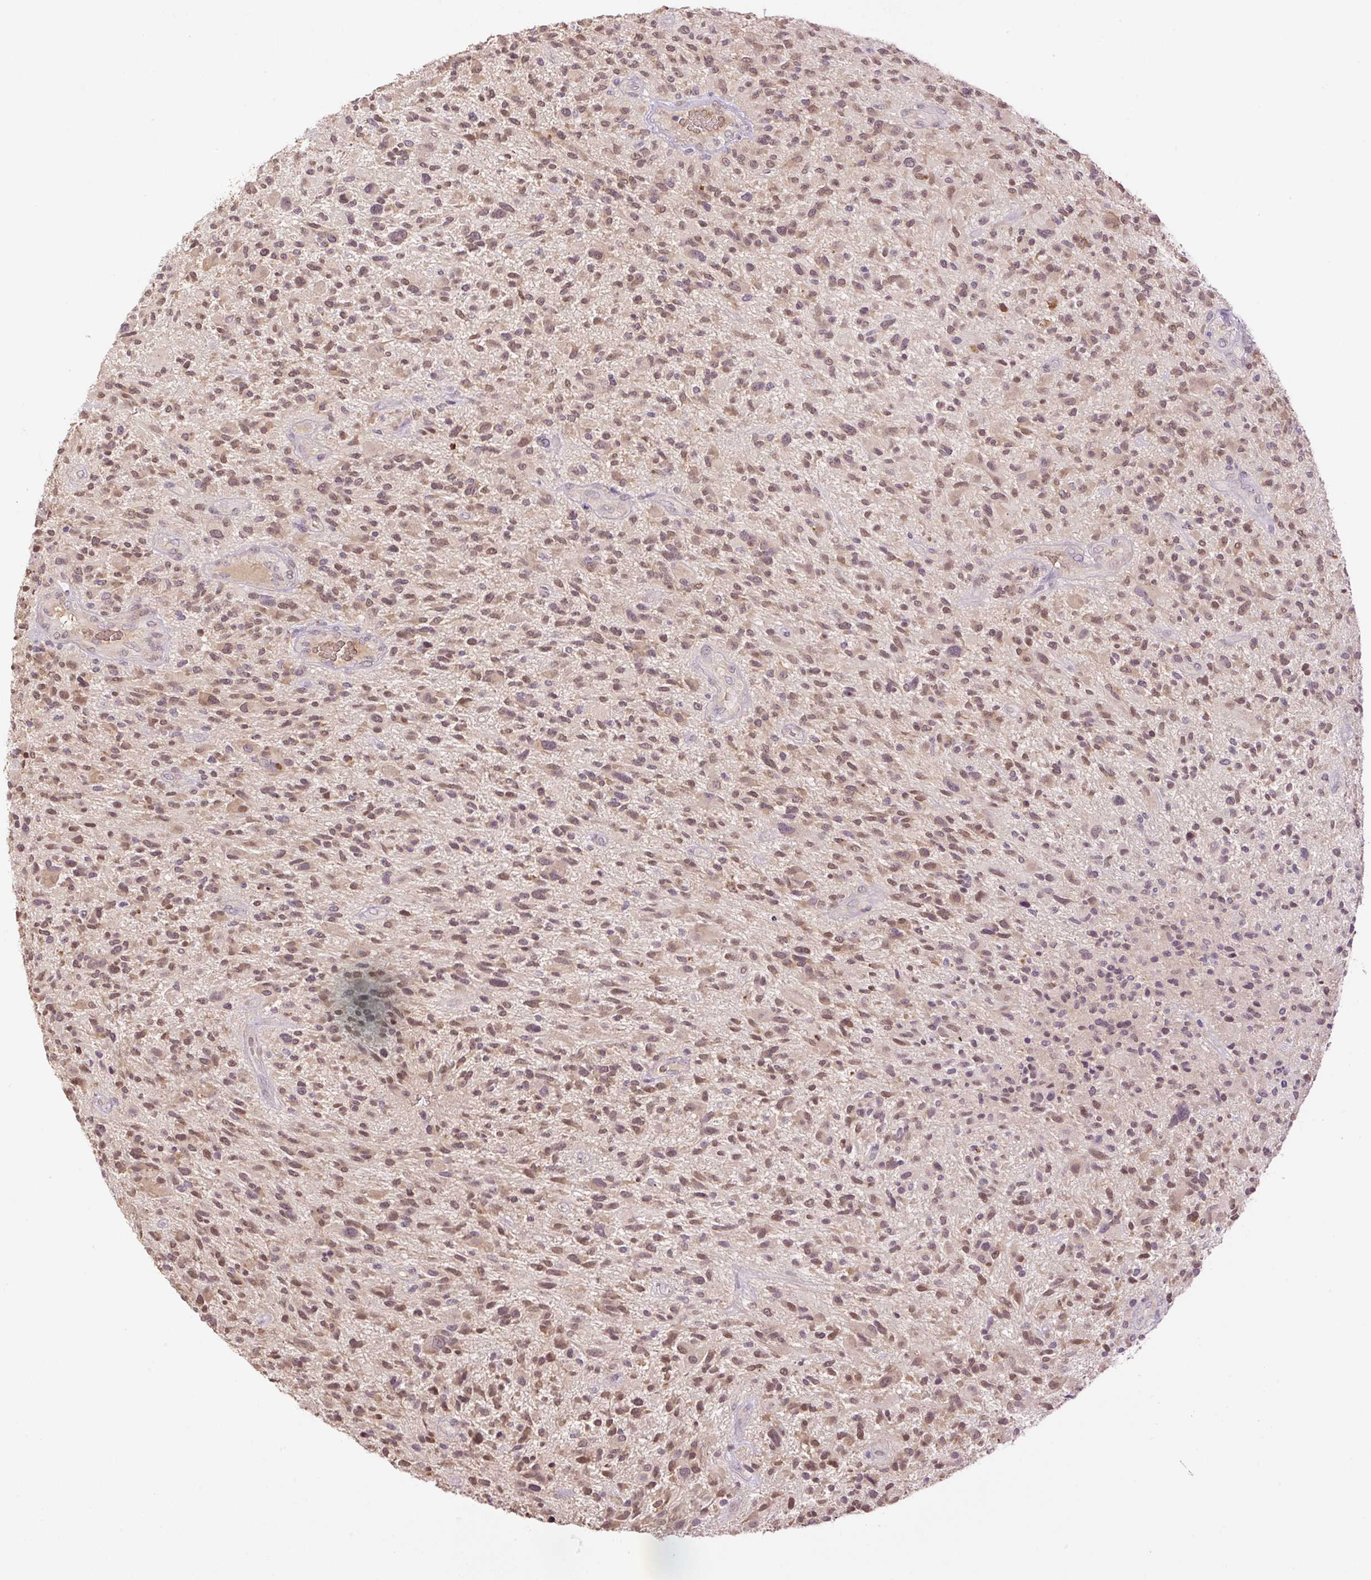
{"staining": {"intensity": "weak", "quantity": ">75%", "location": "cytoplasmic/membranous"}, "tissue": "glioma", "cell_type": "Tumor cells", "image_type": "cancer", "snomed": [{"axis": "morphology", "description": "Glioma, malignant, High grade"}, {"axis": "topography", "description": "Brain"}], "caption": "A brown stain labels weak cytoplasmic/membranous positivity of a protein in malignant glioma (high-grade) tumor cells. (DAB (3,3'-diaminobenzidine) IHC with brightfield microscopy, high magnification).", "gene": "HABP4", "patient": {"sex": "male", "age": 47}}